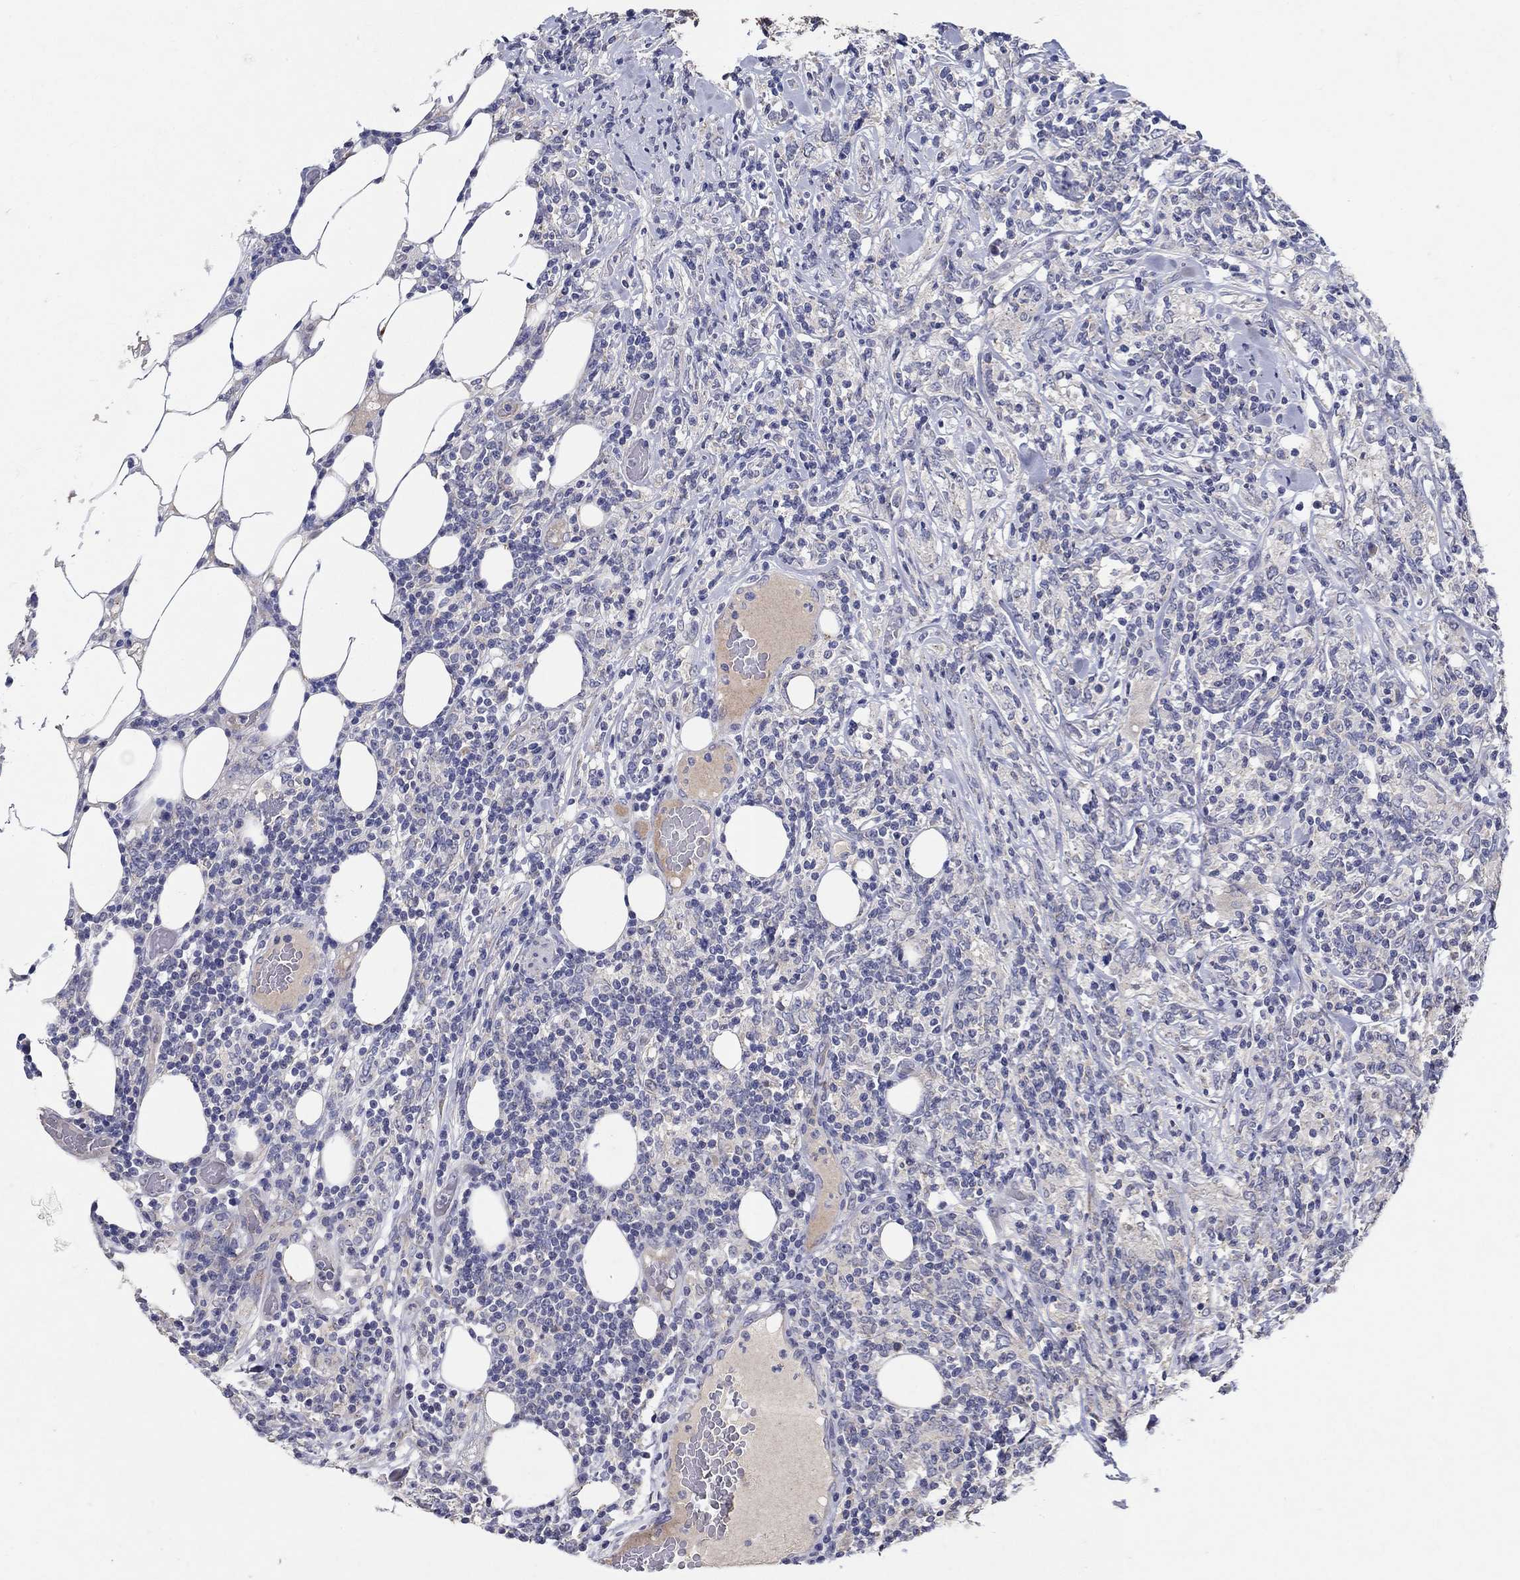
{"staining": {"intensity": "negative", "quantity": "none", "location": "none"}, "tissue": "lymphoma", "cell_type": "Tumor cells", "image_type": "cancer", "snomed": [{"axis": "morphology", "description": "Malignant lymphoma, non-Hodgkin's type, High grade"}, {"axis": "topography", "description": "Lymph node"}], "caption": "High power microscopy histopathology image of an immunohistochemistry (IHC) image of high-grade malignant lymphoma, non-Hodgkin's type, revealing no significant expression in tumor cells. (DAB (3,3'-diaminobenzidine) IHC, high magnification).", "gene": "PROZ", "patient": {"sex": "female", "age": 84}}